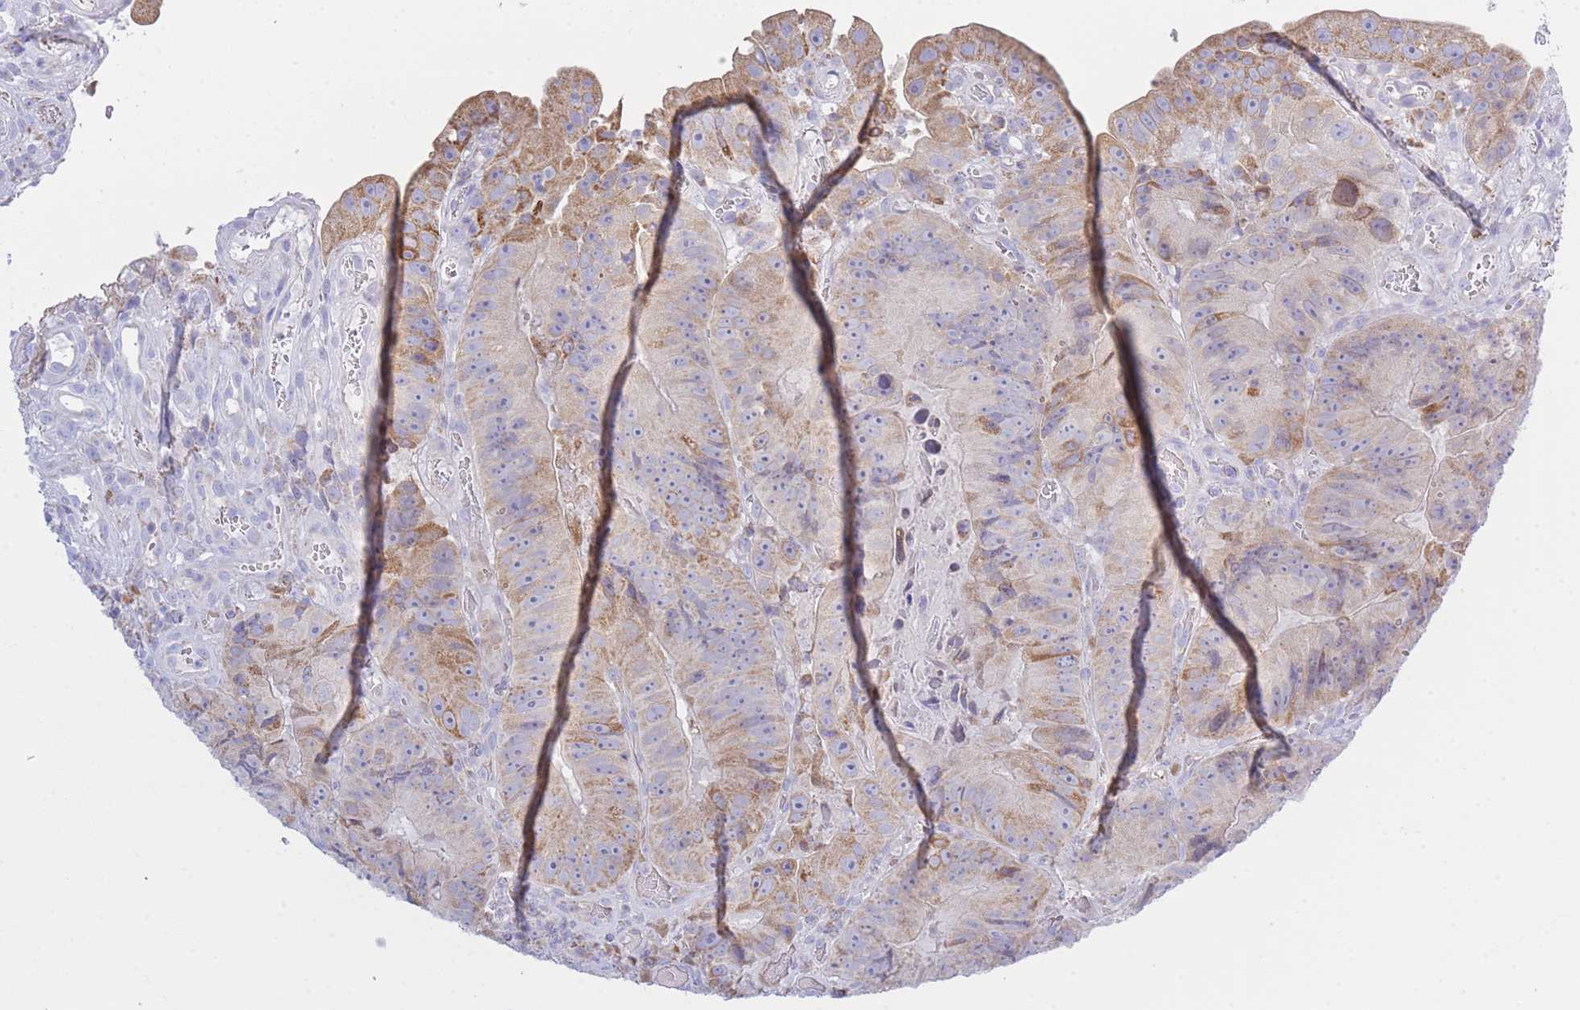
{"staining": {"intensity": "moderate", "quantity": "25%-75%", "location": "cytoplasmic/membranous"}, "tissue": "colorectal cancer", "cell_type": "Tumor cells", "image_type": "cancer", "snomed": [{"axis": "morphology", "description": "Adenocarcinoma, NOS"}, {"axis": "topography", "description": "Colon"}], "caption": "Human colorectal adenocarcinoma stained with a brown dye displays moderate cytoplasmic/membranous positive expression in about 25%-75% of tumor cells.", "gene": "NANP", "patient": {"sex": "female", "age": 86}}